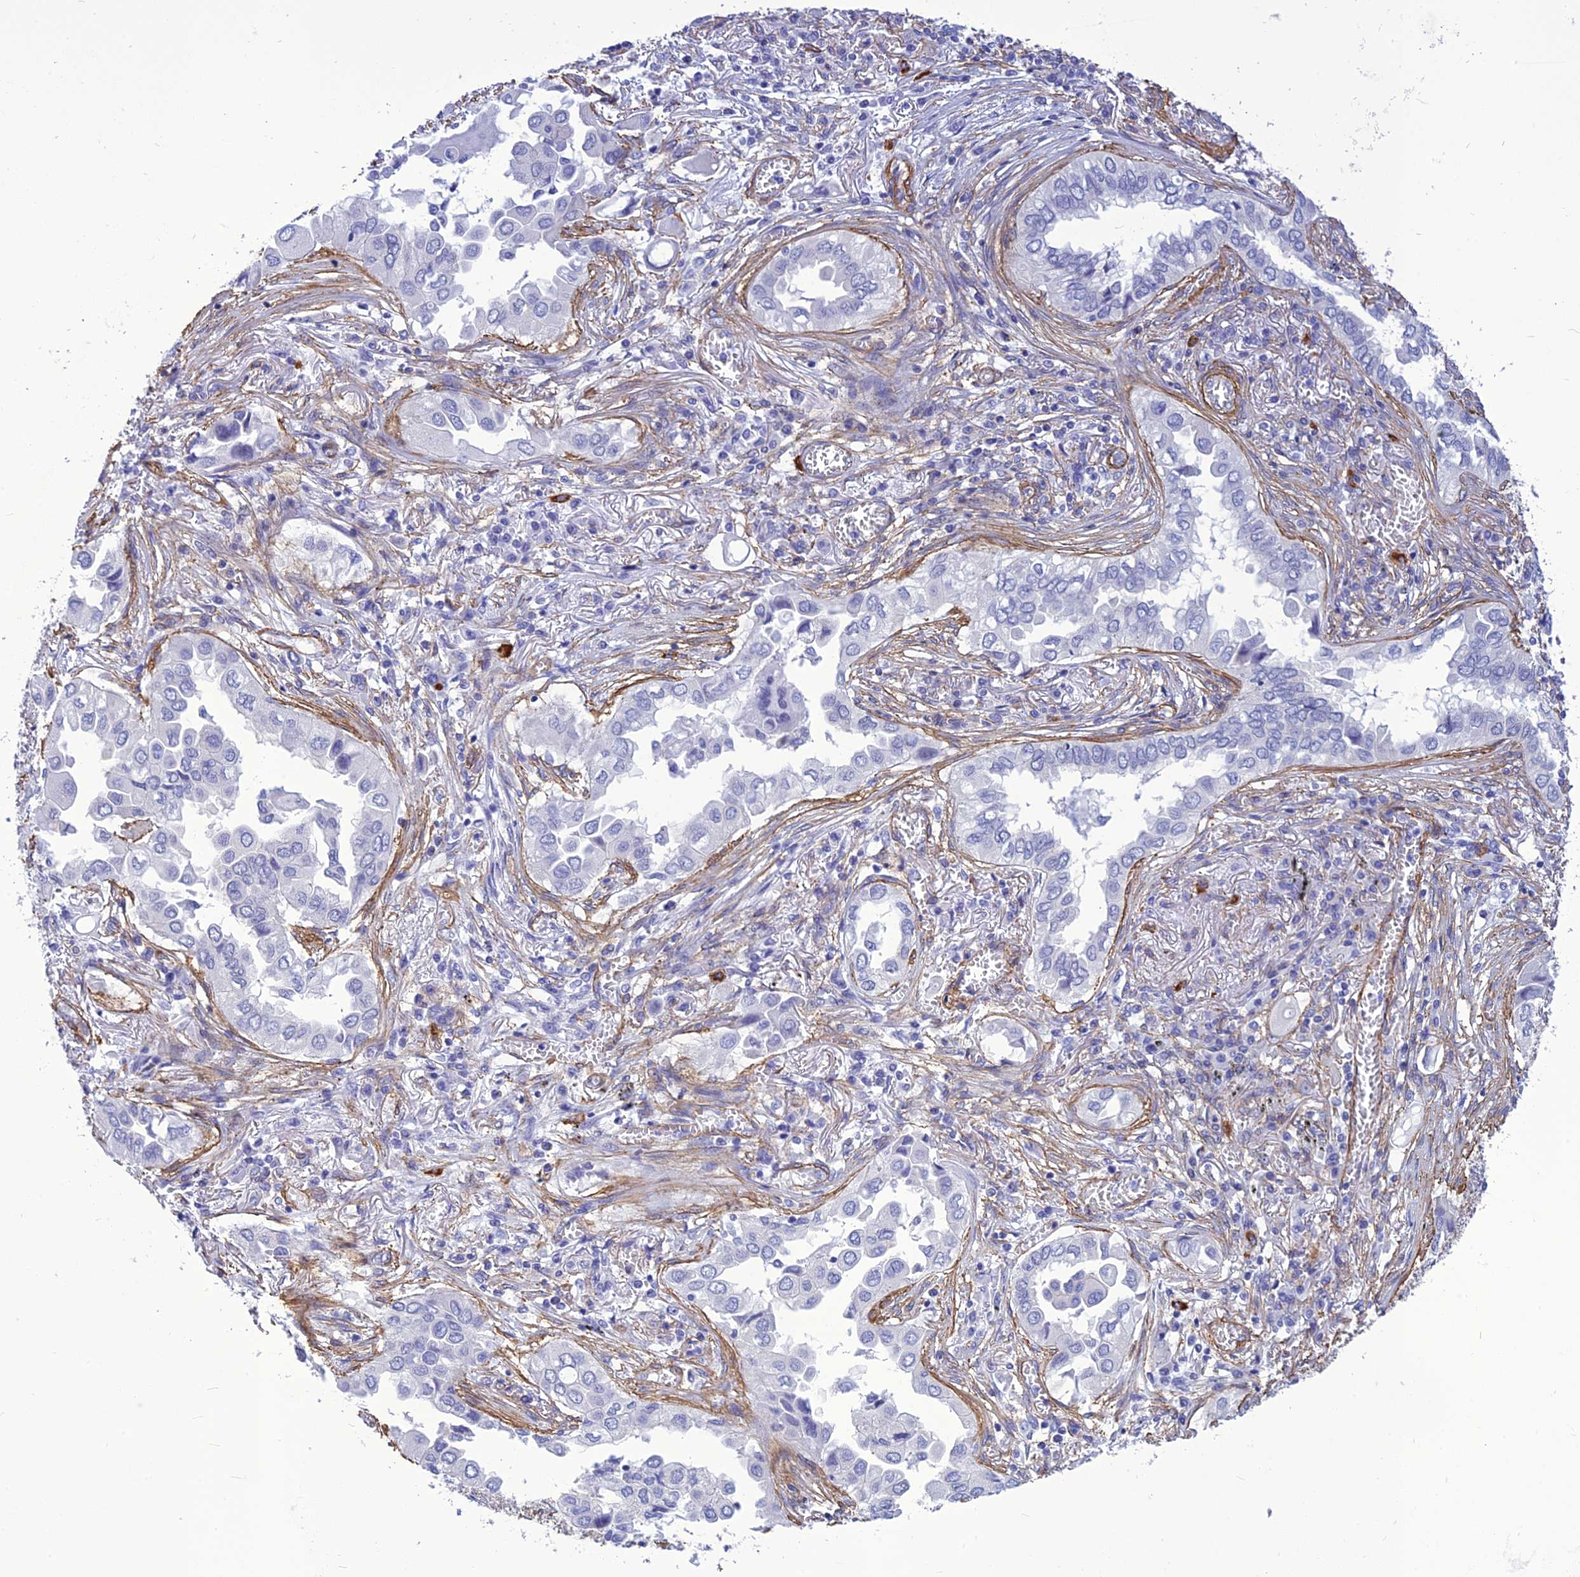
{"staining": {"intensity": "negative", "quantity": "none", "location": "none"}, "tissue": "lung cancer", "cell_type": "Tumor cells", "image_type": "cancer", "snomed": [{"axis": "morphology", "description": "Adenocarcinoma, NOS"}, {"axis": "topography", "description": "Lung"}], "caption": "Tumor cells show no significant staining in lung cancer (adenocarcinoma).", "gene": "NKD1", "patient": {"sex": "female", "age": 76}}